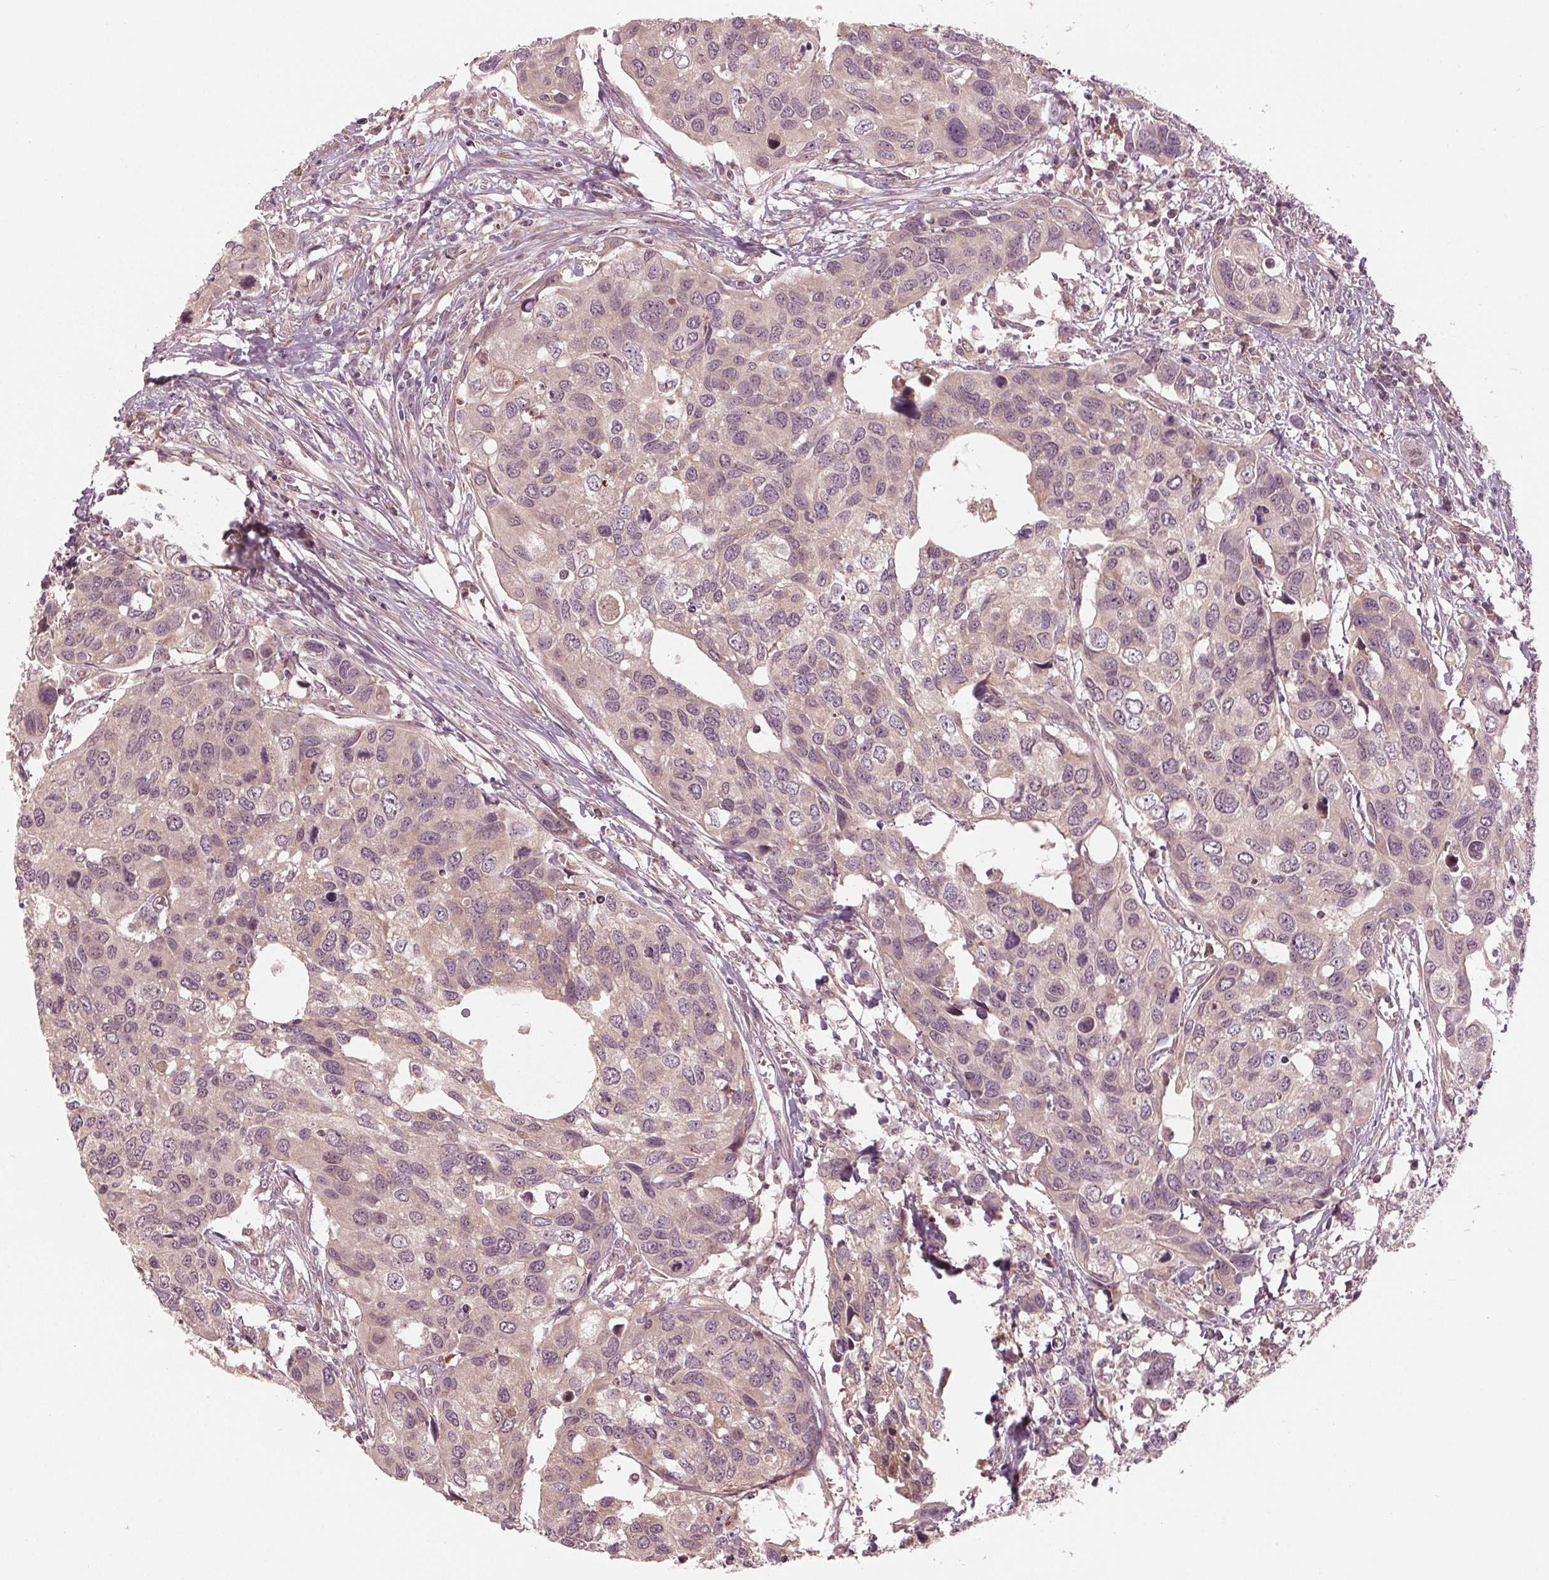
{"staining": {"intensity": "negative", "quantity": "none", "location": "none"}, "tissue": "urothelial cancer", "cell_type": "Tumor cells", "image_type": "cancer", "snomed": [{"axis": "morphology", "description": "Urothelial carcinoma, High grade"}, {"axis": "topography", "description": "Urinary bladder"}], "caption": "Urothelial cancer stained for a protein using immunohistochemistry shows no staining tumor cells.", "gene": "ZNF471", "patient": {"sex": "male", "age": 60}}